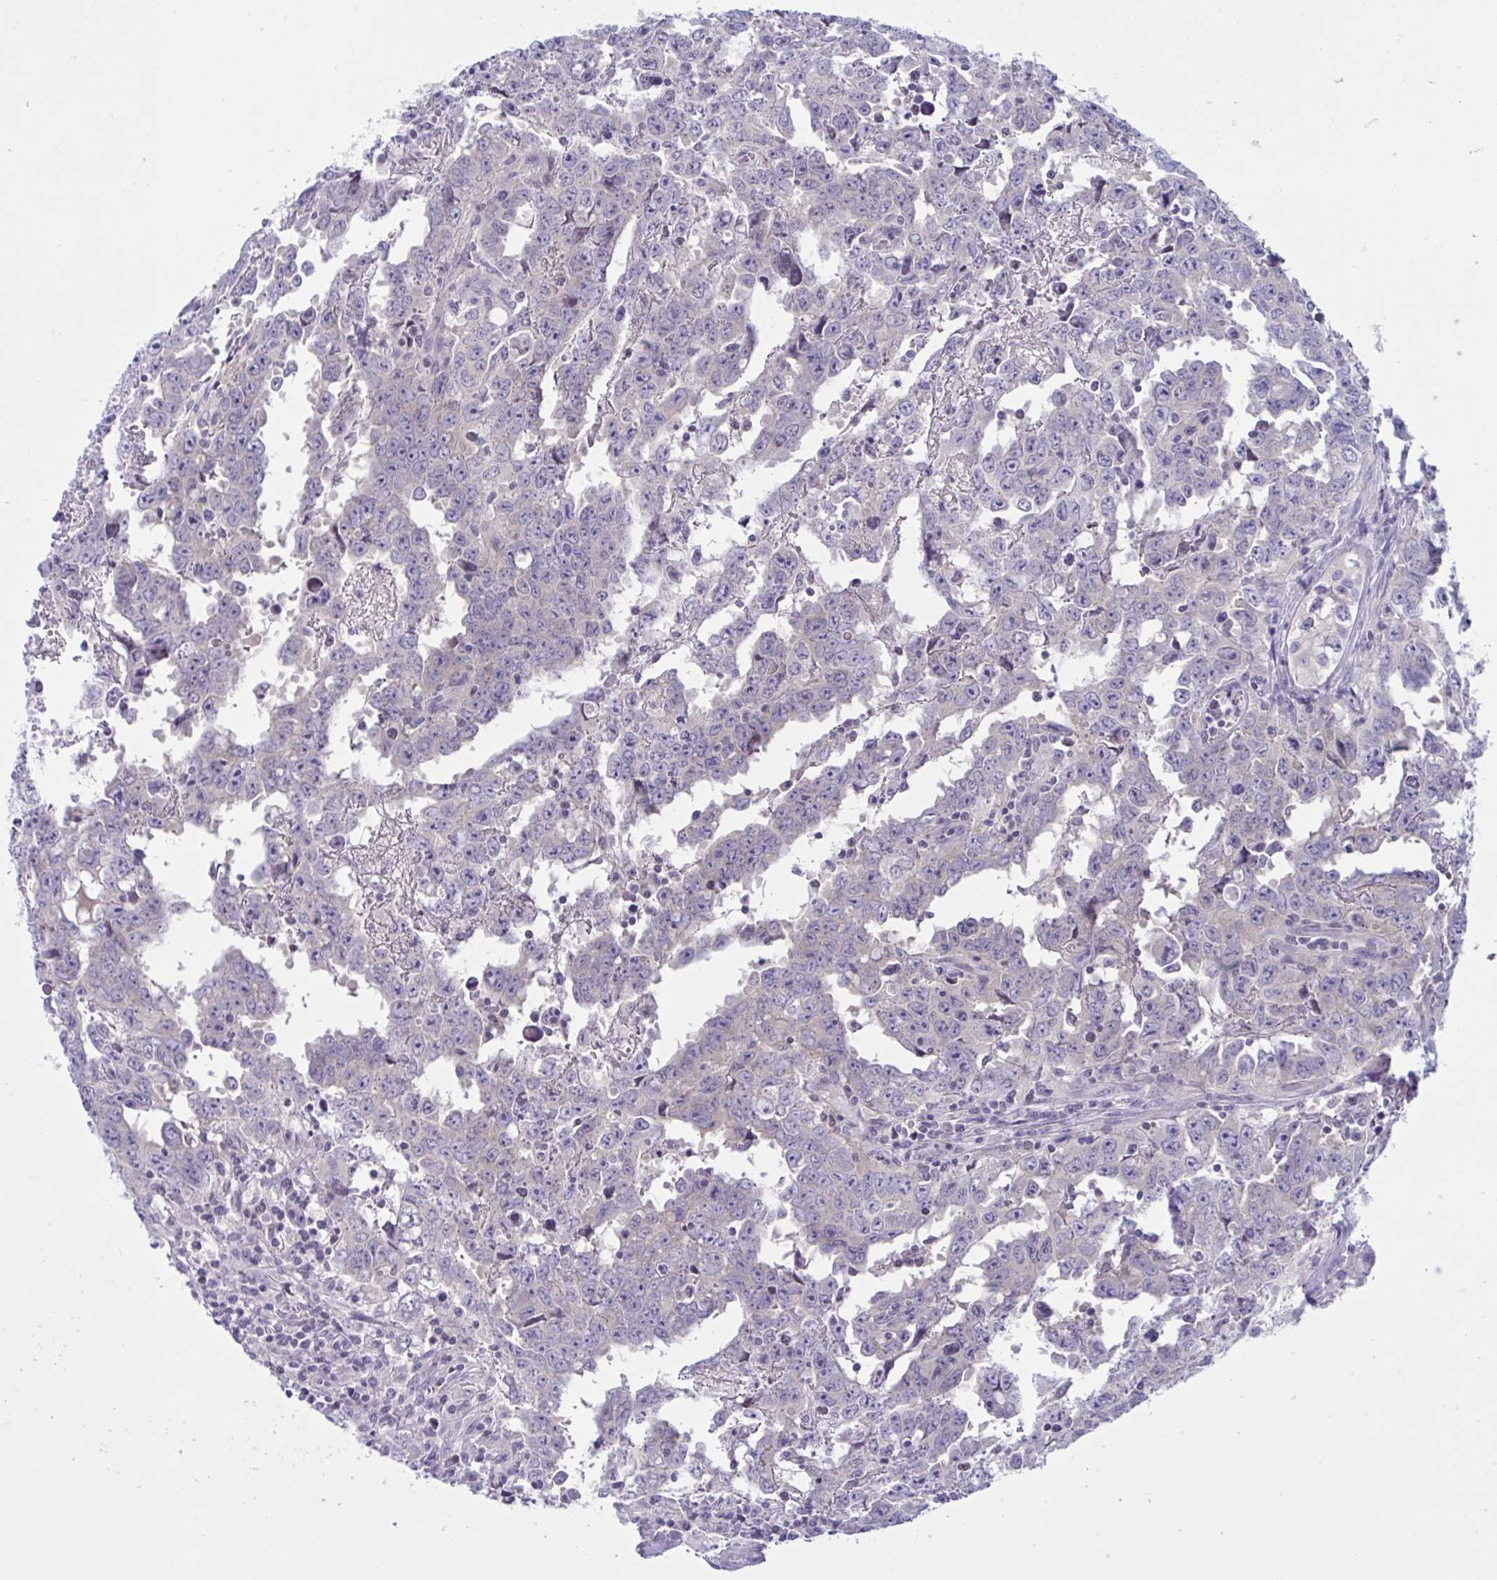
{"staining": {"intensity": "negative", "quantity": "none", "location": "none"}, "tissue": "testis cancer", "cell_type": "Tumor cells", "image_type": "cancer", "snomed": [{"axis": "morphology", "description": "Carcinoma, Embryonal, NOS"}, {"axis": "topography", "description": "Testis"}], "caption": "A high-resolution micrograph shows immunohistochemistry staining of testis embryonal carcinoma, which shows no significant expression in tumor cells.", "gene": "NAA30", "patient": {"sex": "male", "age": 22}}